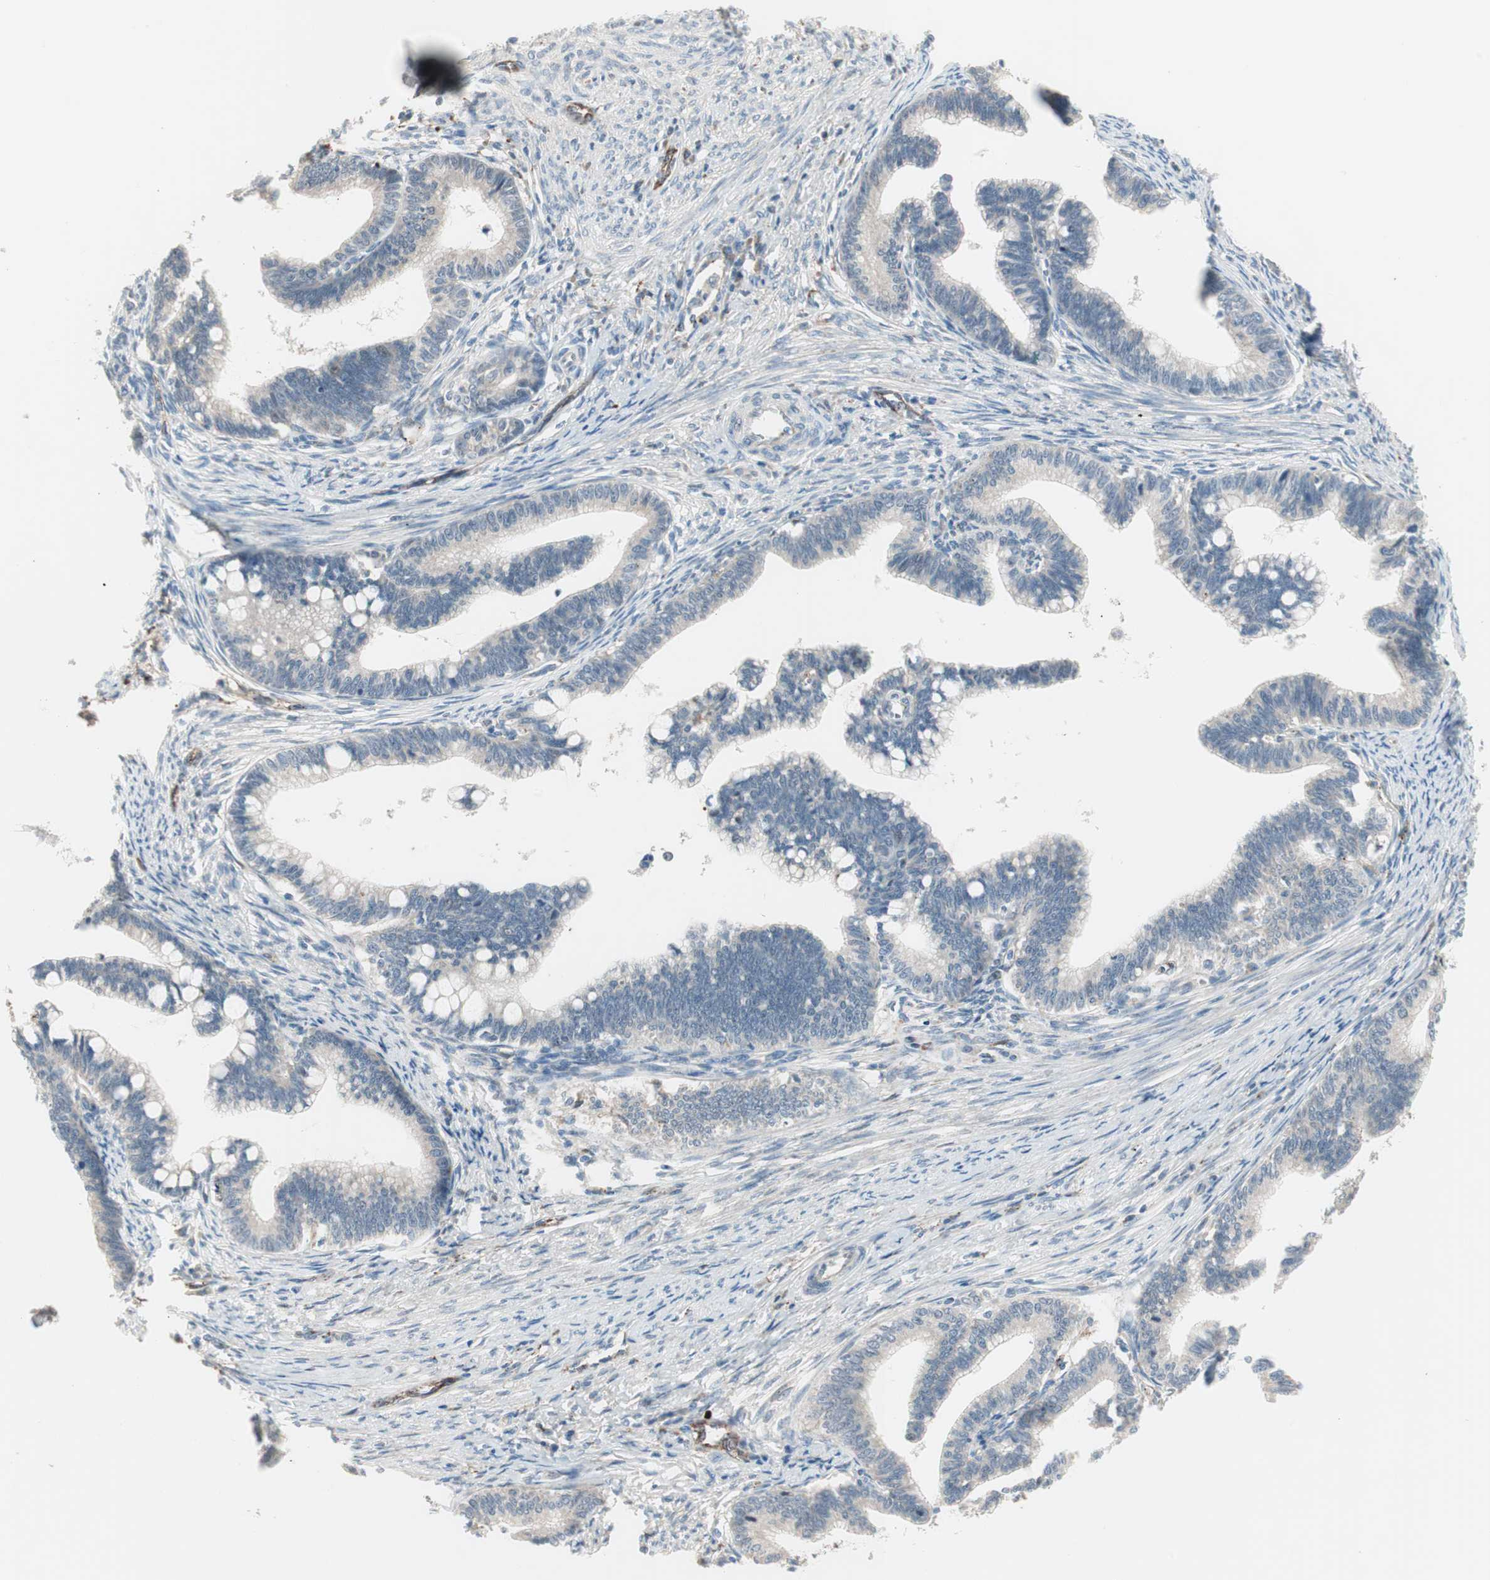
{"staining": {"intensity": "negative", "quantity": "none", "location": "none"}, "tissue": "cervical cancer", "cell_type": "Tumor cells", "image_type": "cancer", "snomed": [{"axis": "morphology", "description": "Adenocarcinoma, NOS"}, {"axis": "topography", "description": "Cervix"}], "caption": "This histopathology image is of adenocarcinoma (cervical) stained with immunohistochemistry to label a protein in brown with the nuclei are counter-stained blue. There is no positivity in tumor cells.", "gene": "FGFR4", "patient": {"sex": "female", "age": 36}}